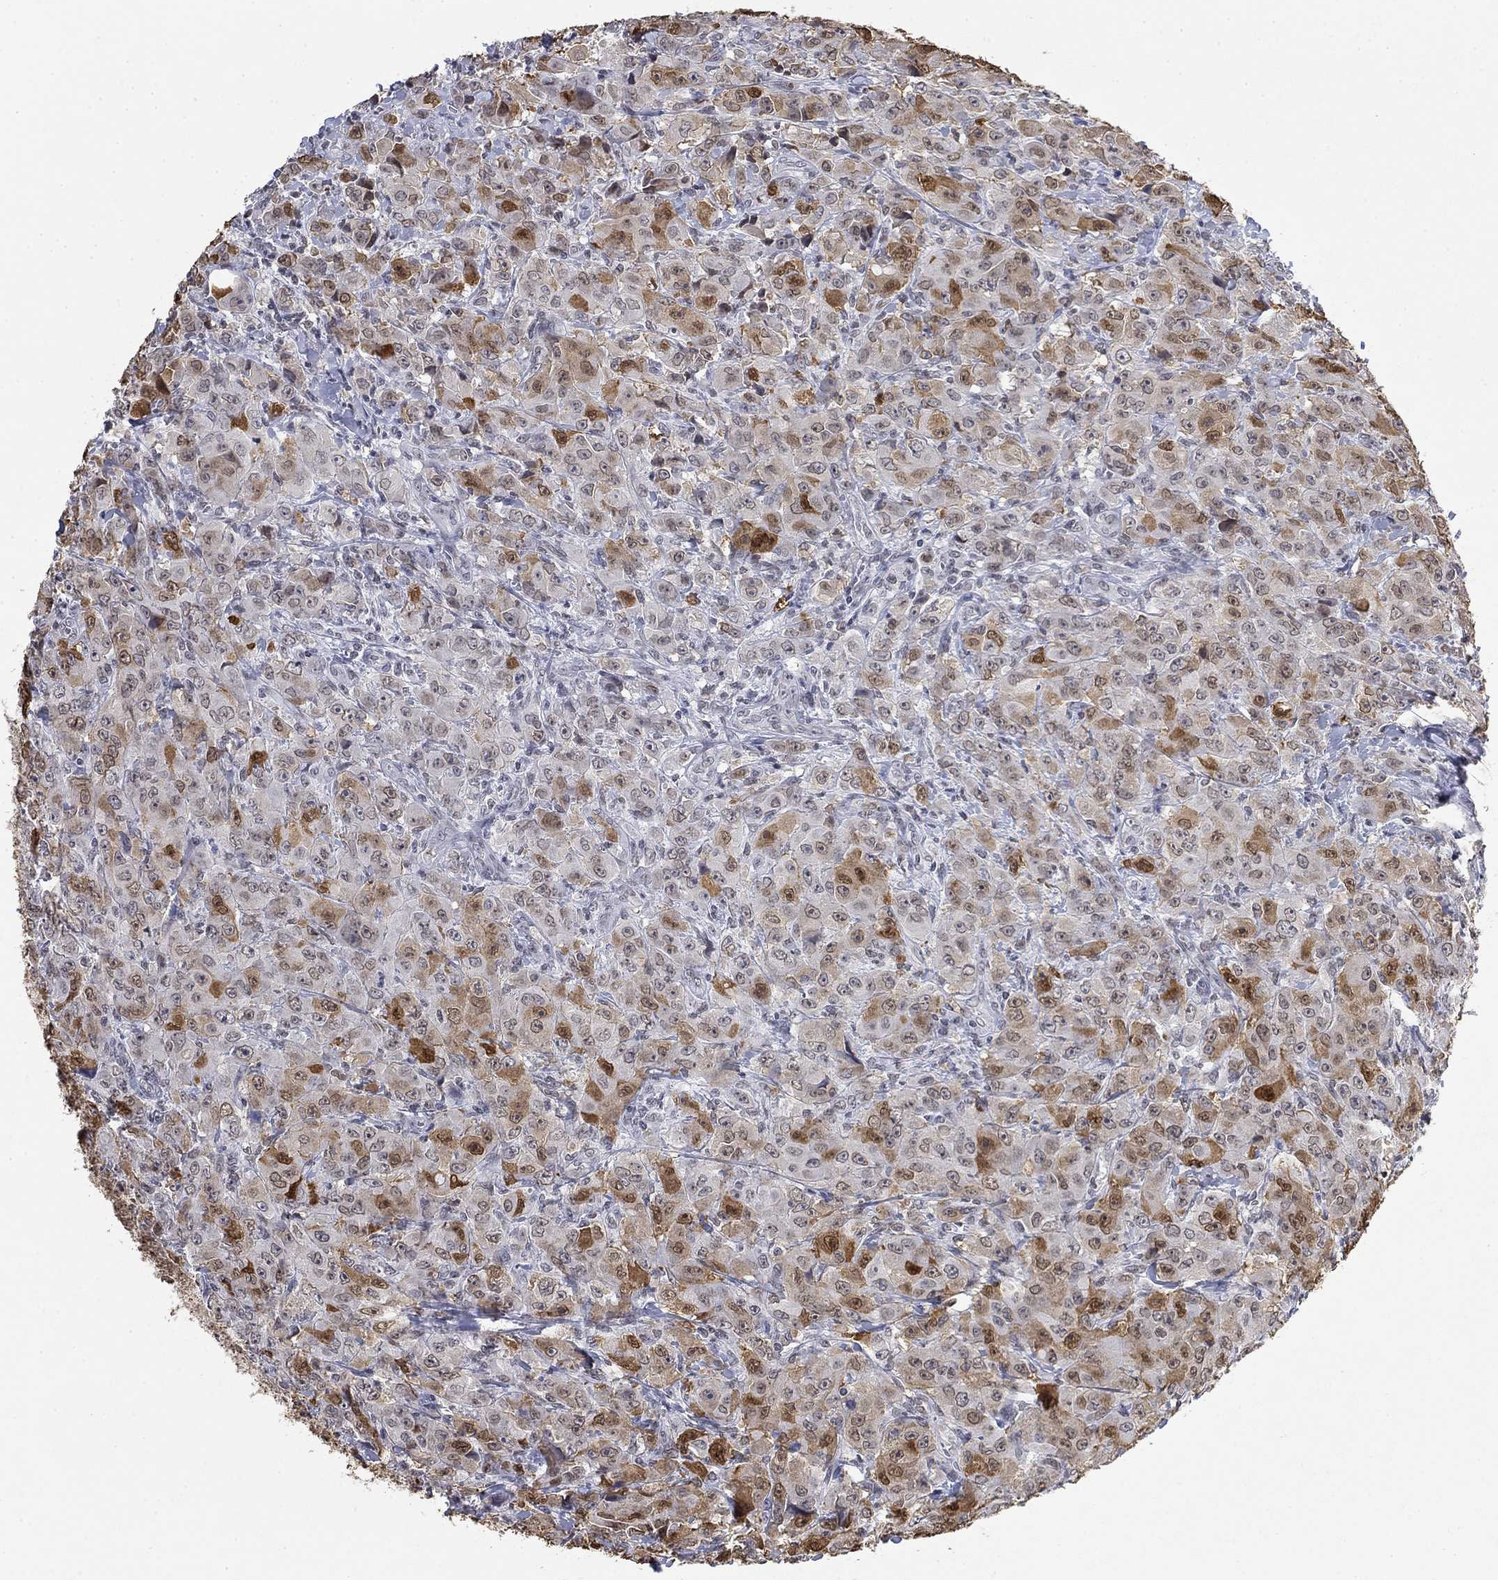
{"staining": {"intensity": "strong", "quantity": "<25%", "location": "cytoplasmic/membranous,nuclear"}, "tissue": "breast cancer", "cell_type": "Tumor cells", "image_type": "cancer", "snomed": [{"axis": "morphology", "description": "Duct carcinoma"}, {"axis": "topography", "description": "Breast"}], "caption": "DAB (3,3'-diaminobenzidine) immunohistochemical staining of human breast cancer (intraductal carcinoma) exhibits strong cytoplasmic/membranous and nuclear protein staining in about <25% of tumor cells.", "gene": "TOR1AIP1", "patient": {"sex": "female", "age": 43}}